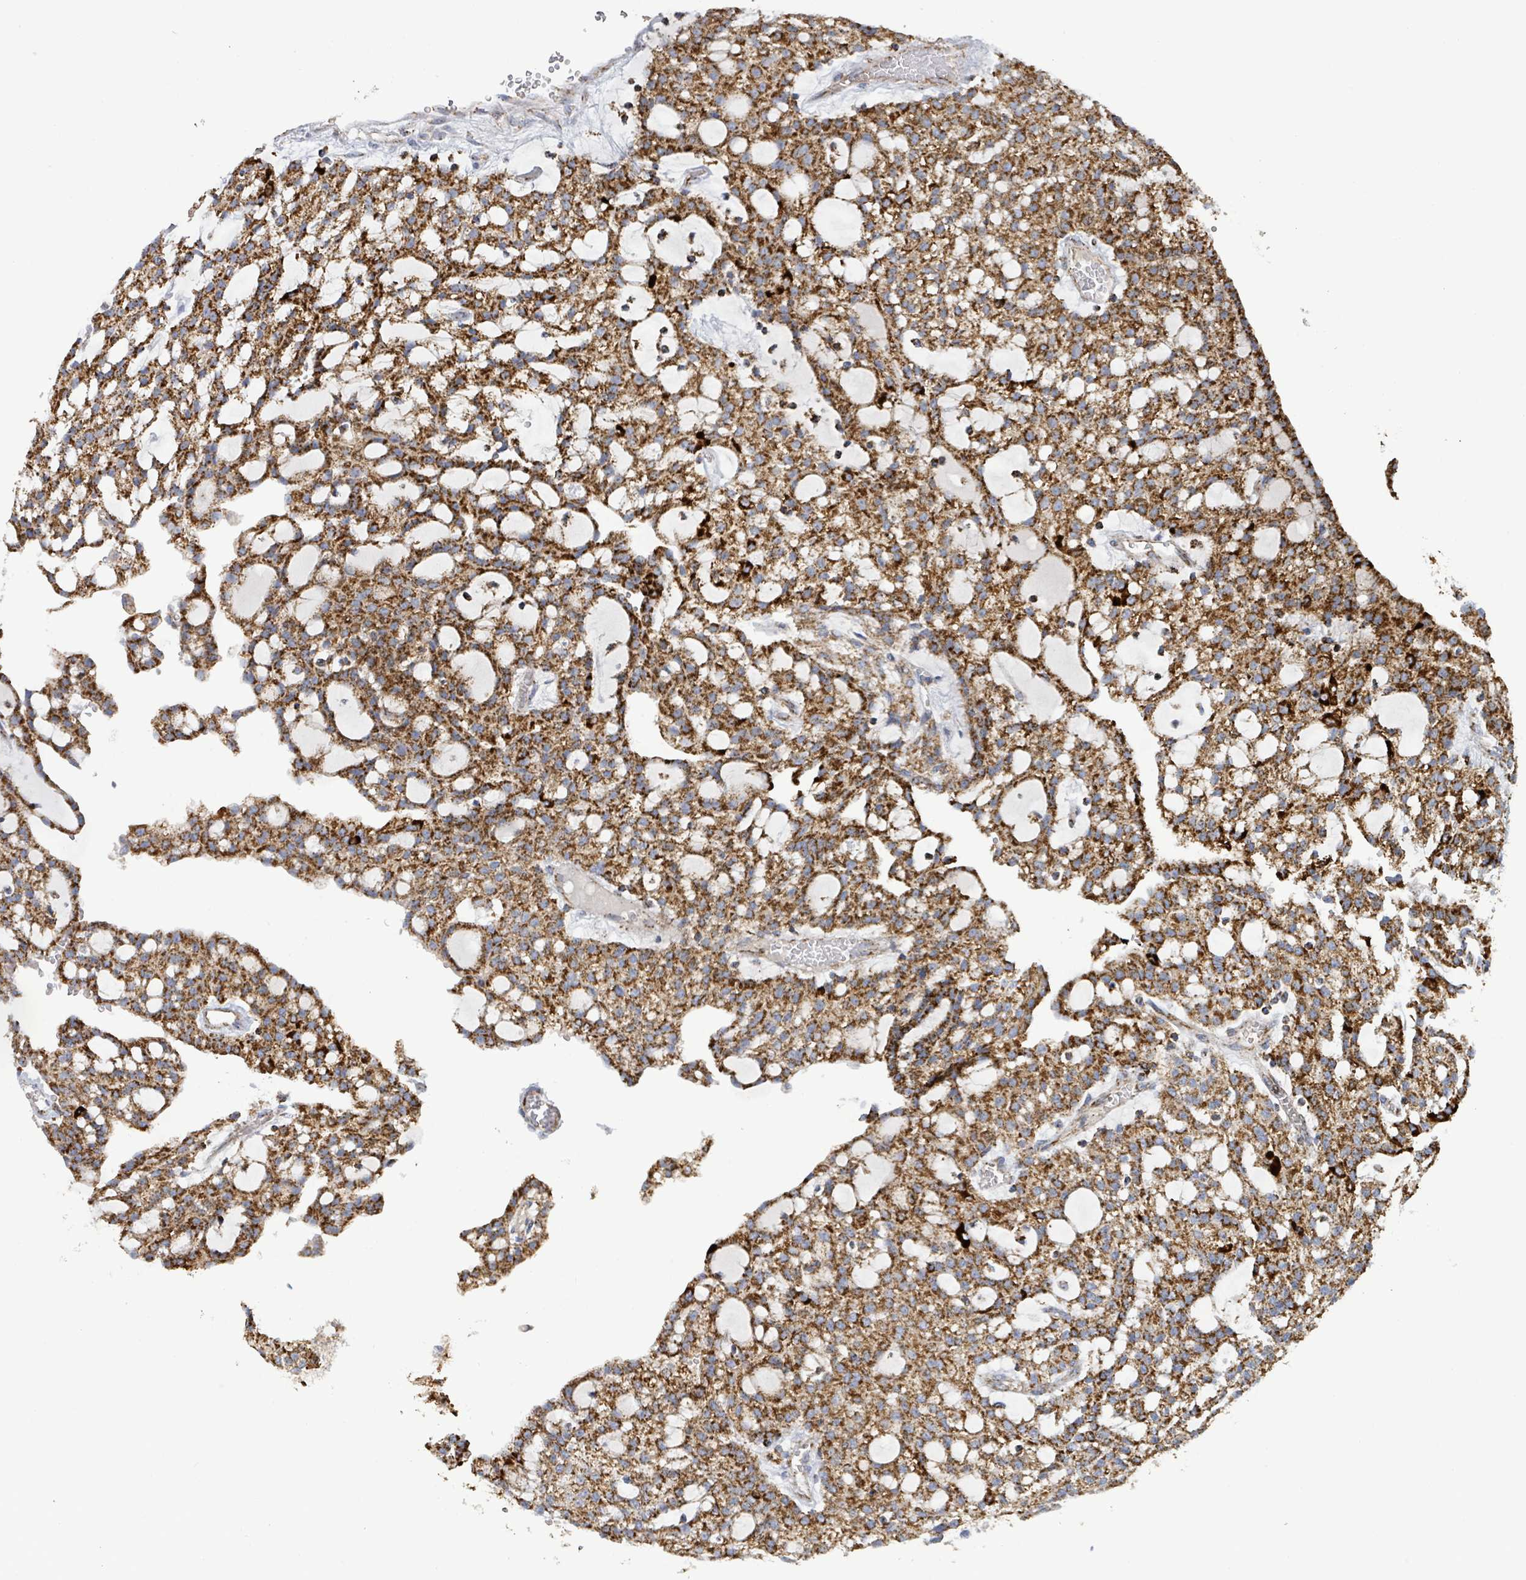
{"staining": {"intensity": "strong", "quantity": ">75%", "location": "cytoplasmic/membranous"}, "tissue": "renal cancer", "cell_type": "Tumor cells", "image_type": "cancer", "snomed": [{"axis": "morphology", "description": "Adenocarcinoma, NOS"}, {"axis": "topography", "description": "Kidney"}], "caption": "DAB (3,3'-diaminobenzidine) immunohistochemical staining of adenocarcinoma (renal) reveals strong cytoplasmic/membranous protein expression in approximately >75% of tumor cells.", "gene": "SUCLG2", "patient": {"sex": "male", "age": 63}}